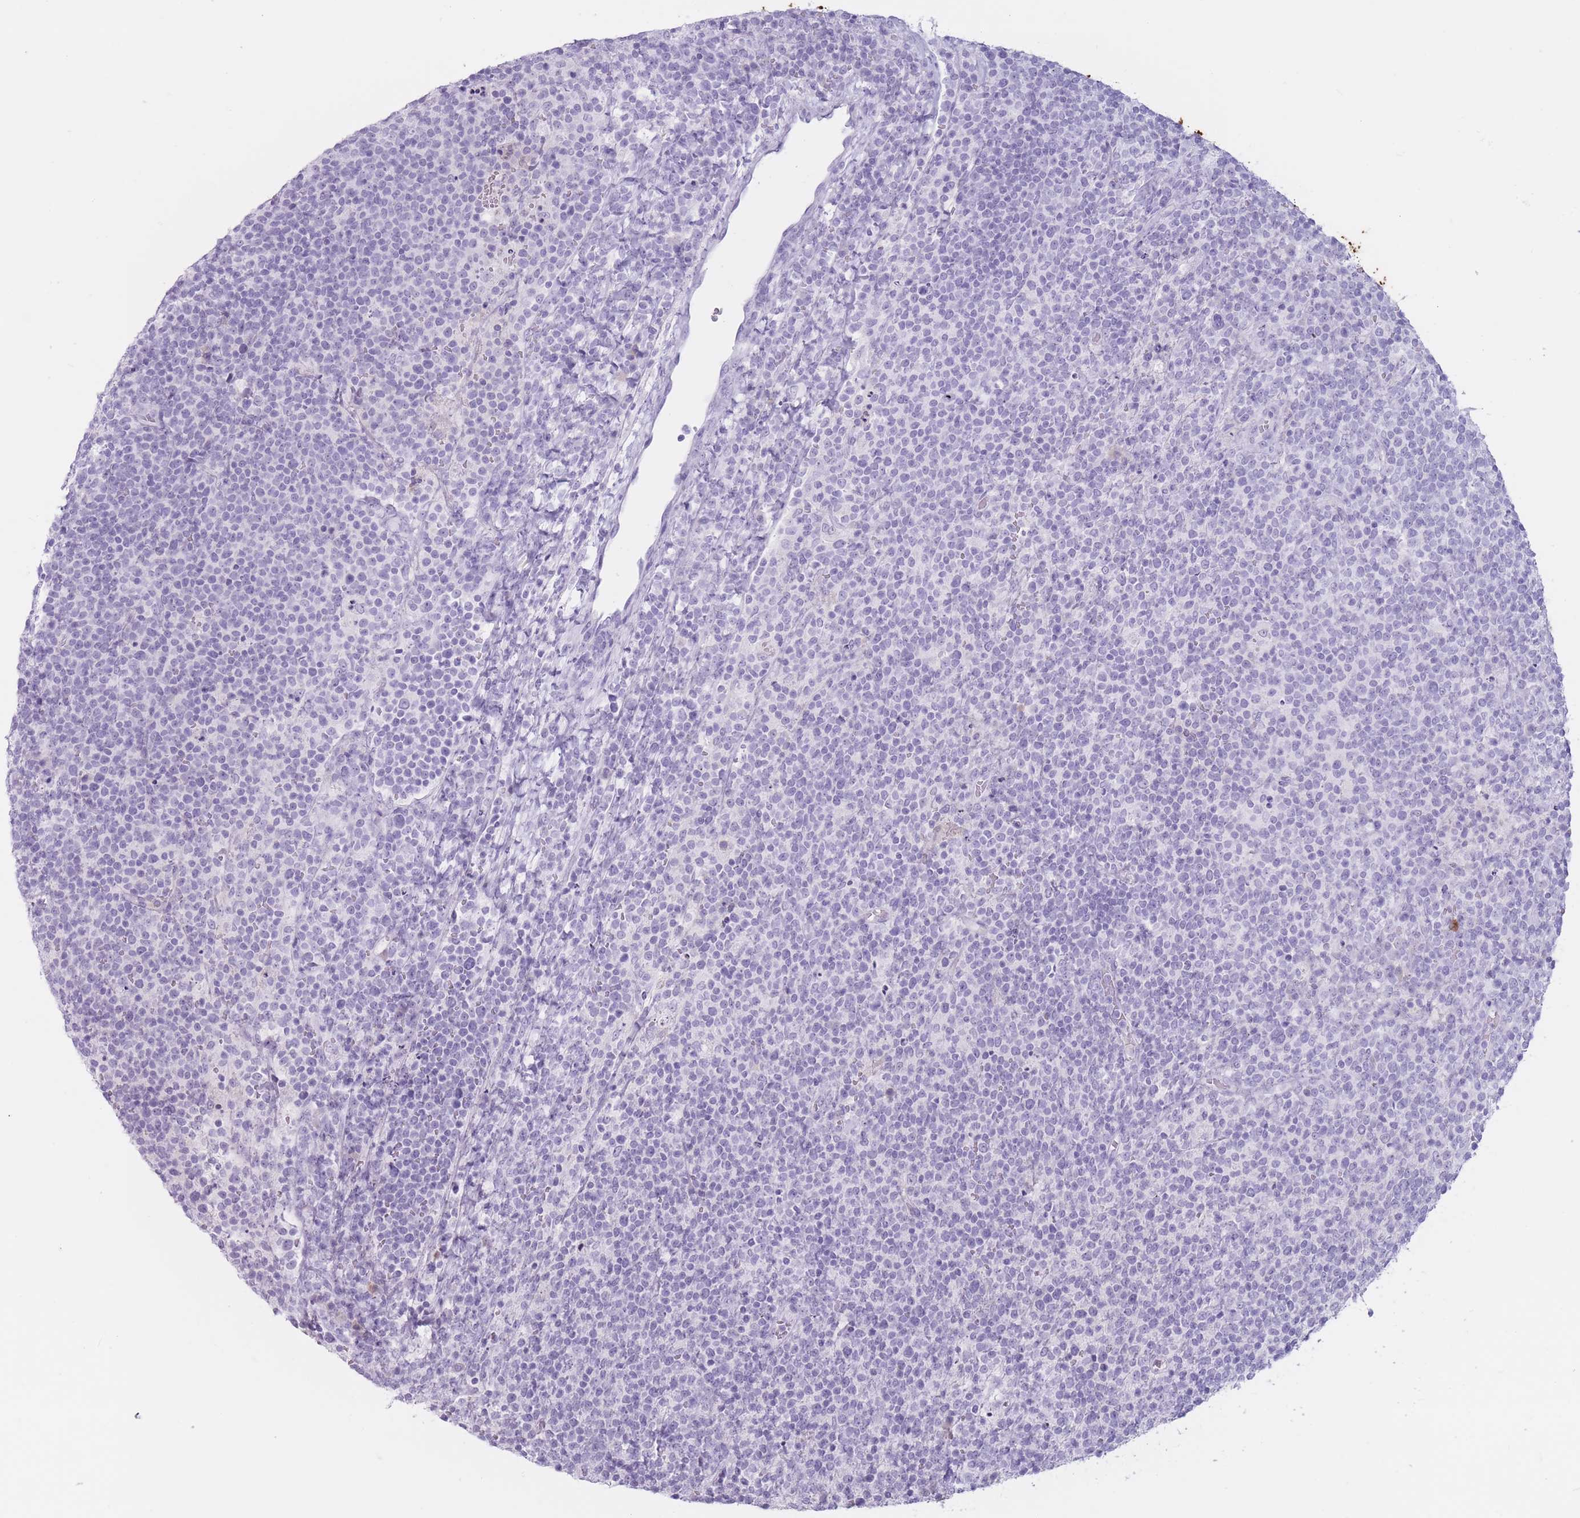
{"staining": {"intensity": "negative", "quantity": "none", "location": "none"}, "tissue": "lymphoma", "cell_type": "Tumor cells", "image_type": "cancer", "snomed": [{"axis": "morphology", "description": "Malignant lymphoma, non-Hodgkin's type, High grade"}, {"axis": "topography", "description": "Lymph node"}], "caption": "This micrograph is of malignant lymphoma, non-Hodgkin's type (high-grade) stained with IHC to label a protein in brown with the nuclei are counter-stained blue. There is no expression in tumor cells.", "gene": "PNMA3", "patient": {"sex": "male", "age": 61}}